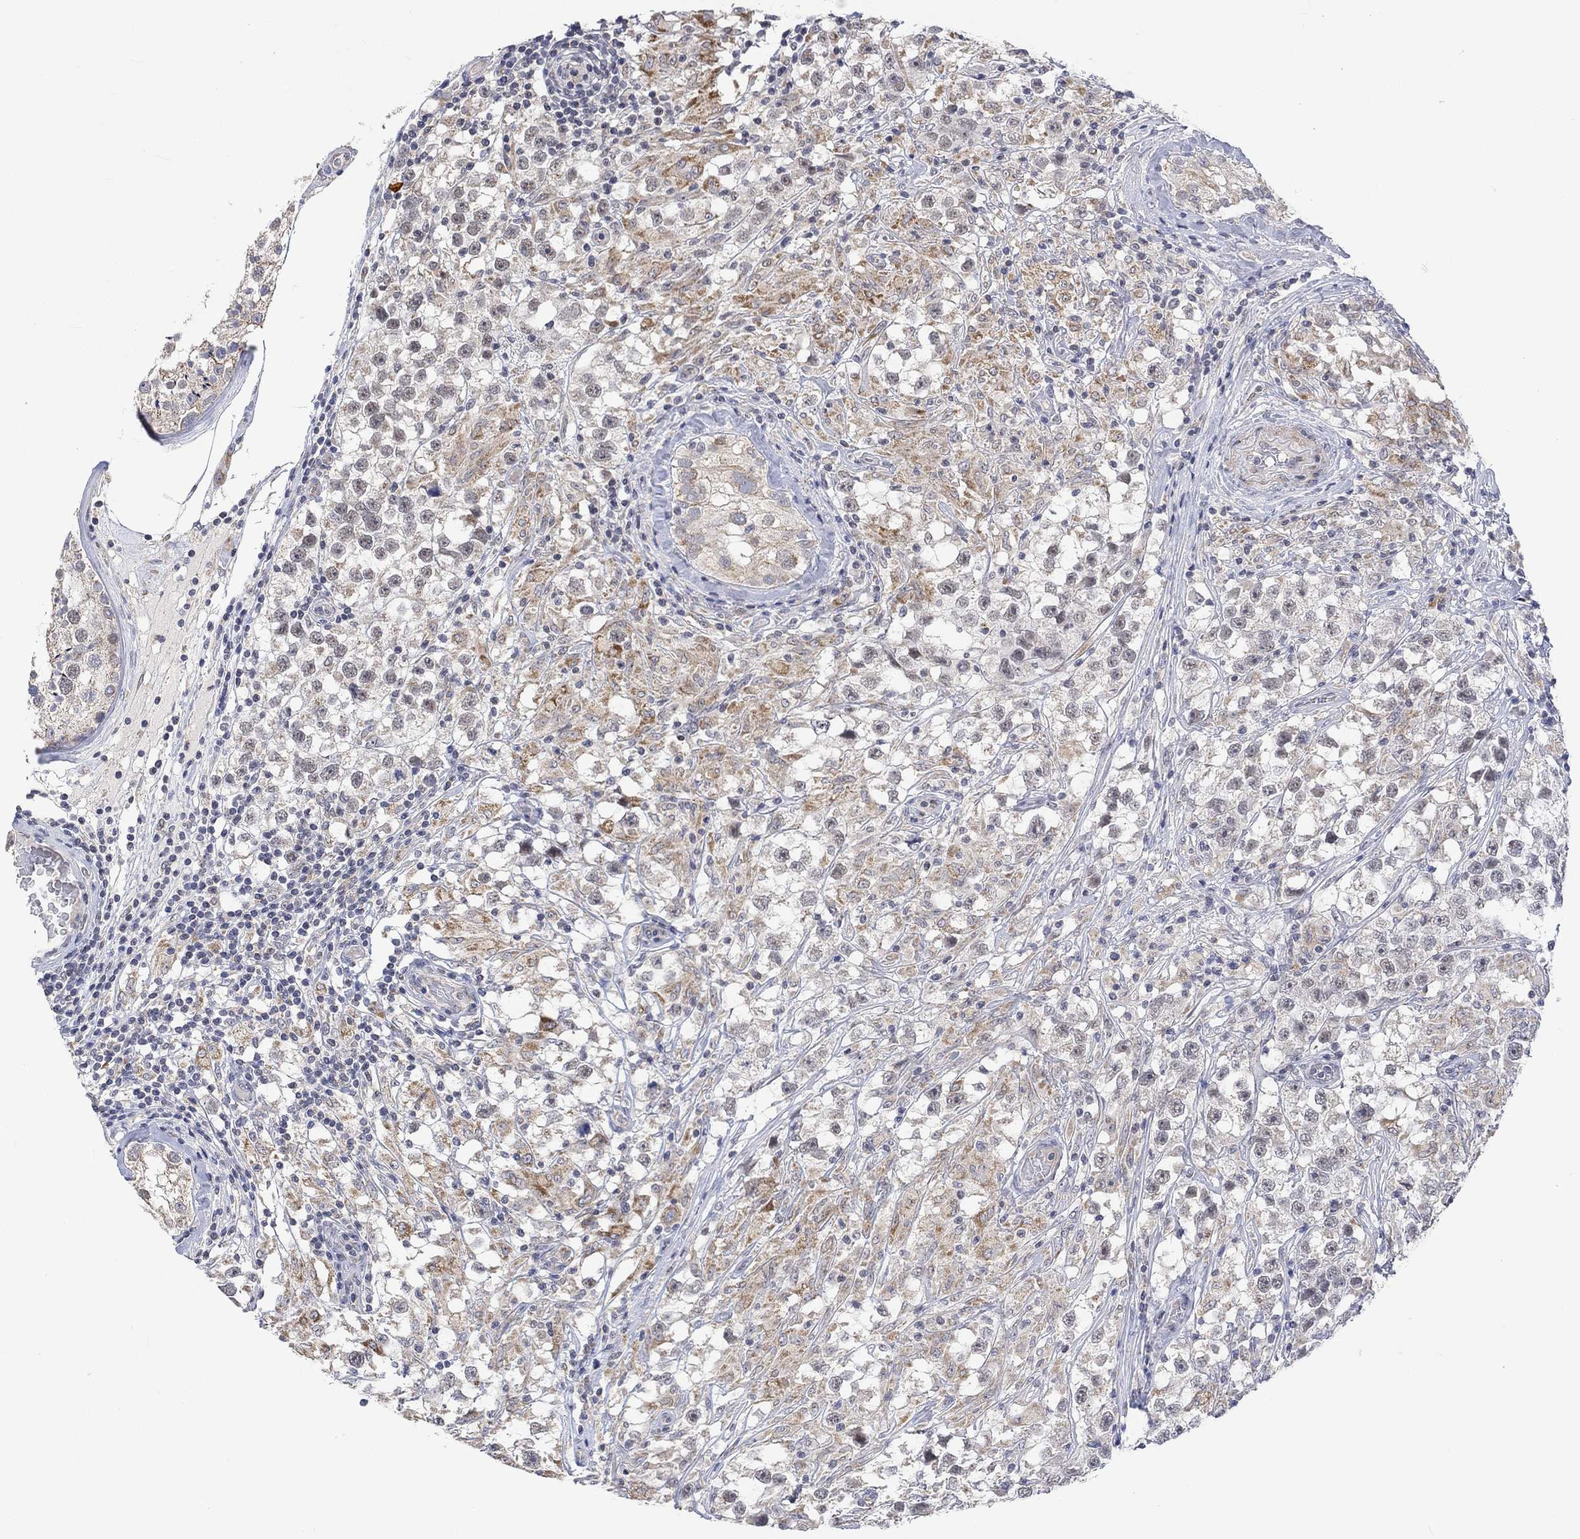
{"staining": {"intensity": "moderate", "quantity": "<25%", "location": "cytoplasmic/membranous"}, "tissue": "testis cancer", "cell_type": "Tumor cells", "image_type": "cancer", "snomed": [{"axis": "morphology", "description": "Seminoma, NOS"}, {"axis": "topography", "description": "Testis"}], "caption": "DAB (3,3'-diaminobenzidine) immunohistochemical staining of human testis cancer (seminoma) shows moderate cytoplasmic/membranous protein staining in about <25% of tumor cells.", "gene": "SLC48A1", "patient": {"sex": "male", "age": 46}}